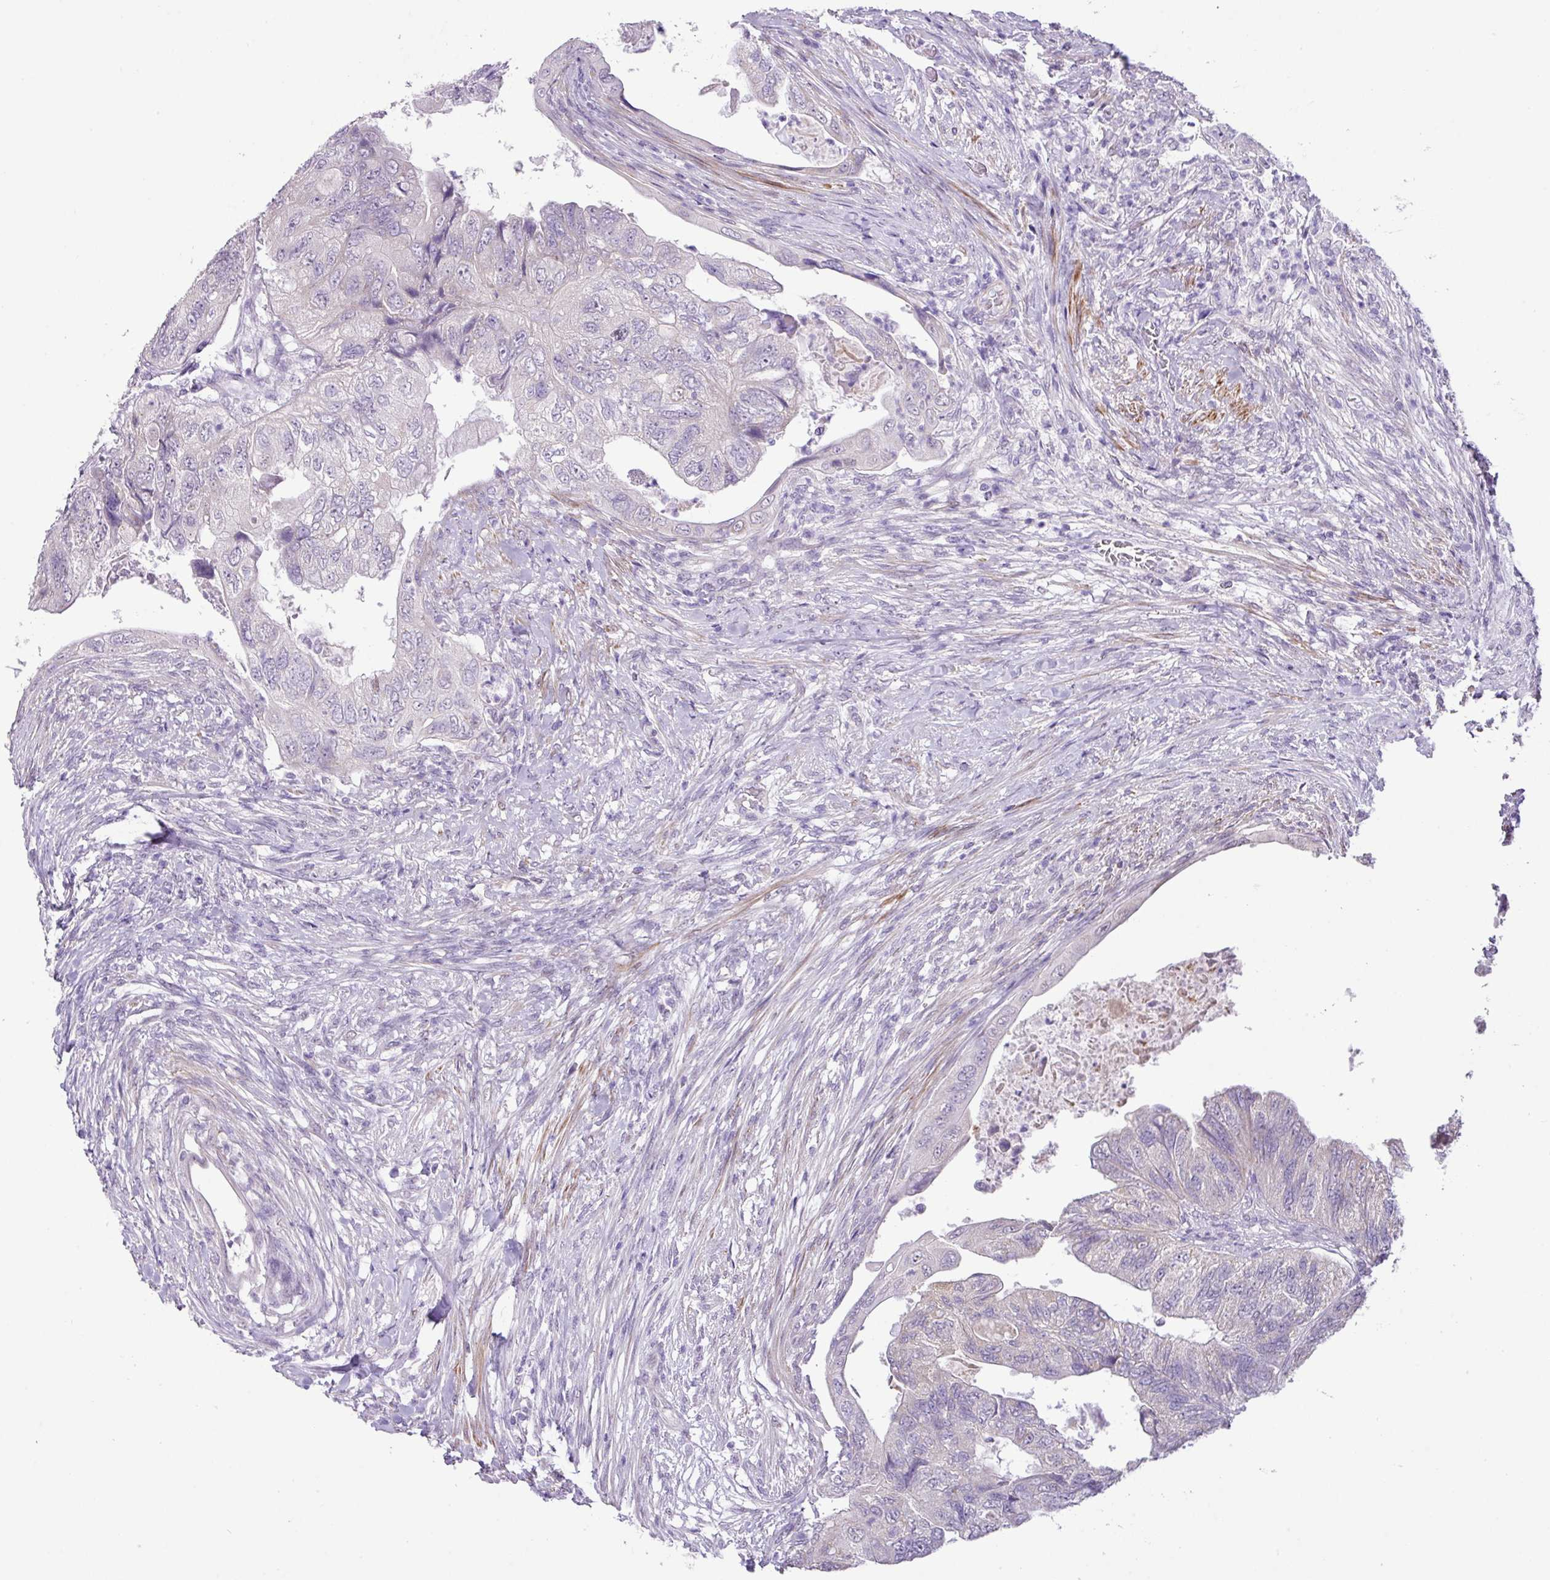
{"staining": {"intensity": "negative", "quantity": "none", "location": "none"}, "tissue": "colorectal cancer", "cell_type": "Tumor cells", "image_type": "cancer", "snomed": [{"axis": "morphology", "description": "Adenocarcinoma, NOS"}, {"axis": "topography", "description": "Rectum"}], "caption": "An IHC micrograph of colorectal cancer (adenocarcinoma) is shown. There is no staining in tumor cells of colorectal cancer (adenocarcinoma).", "gene": "DIP2A", "patient": {"sex": "male", "age": 63}}